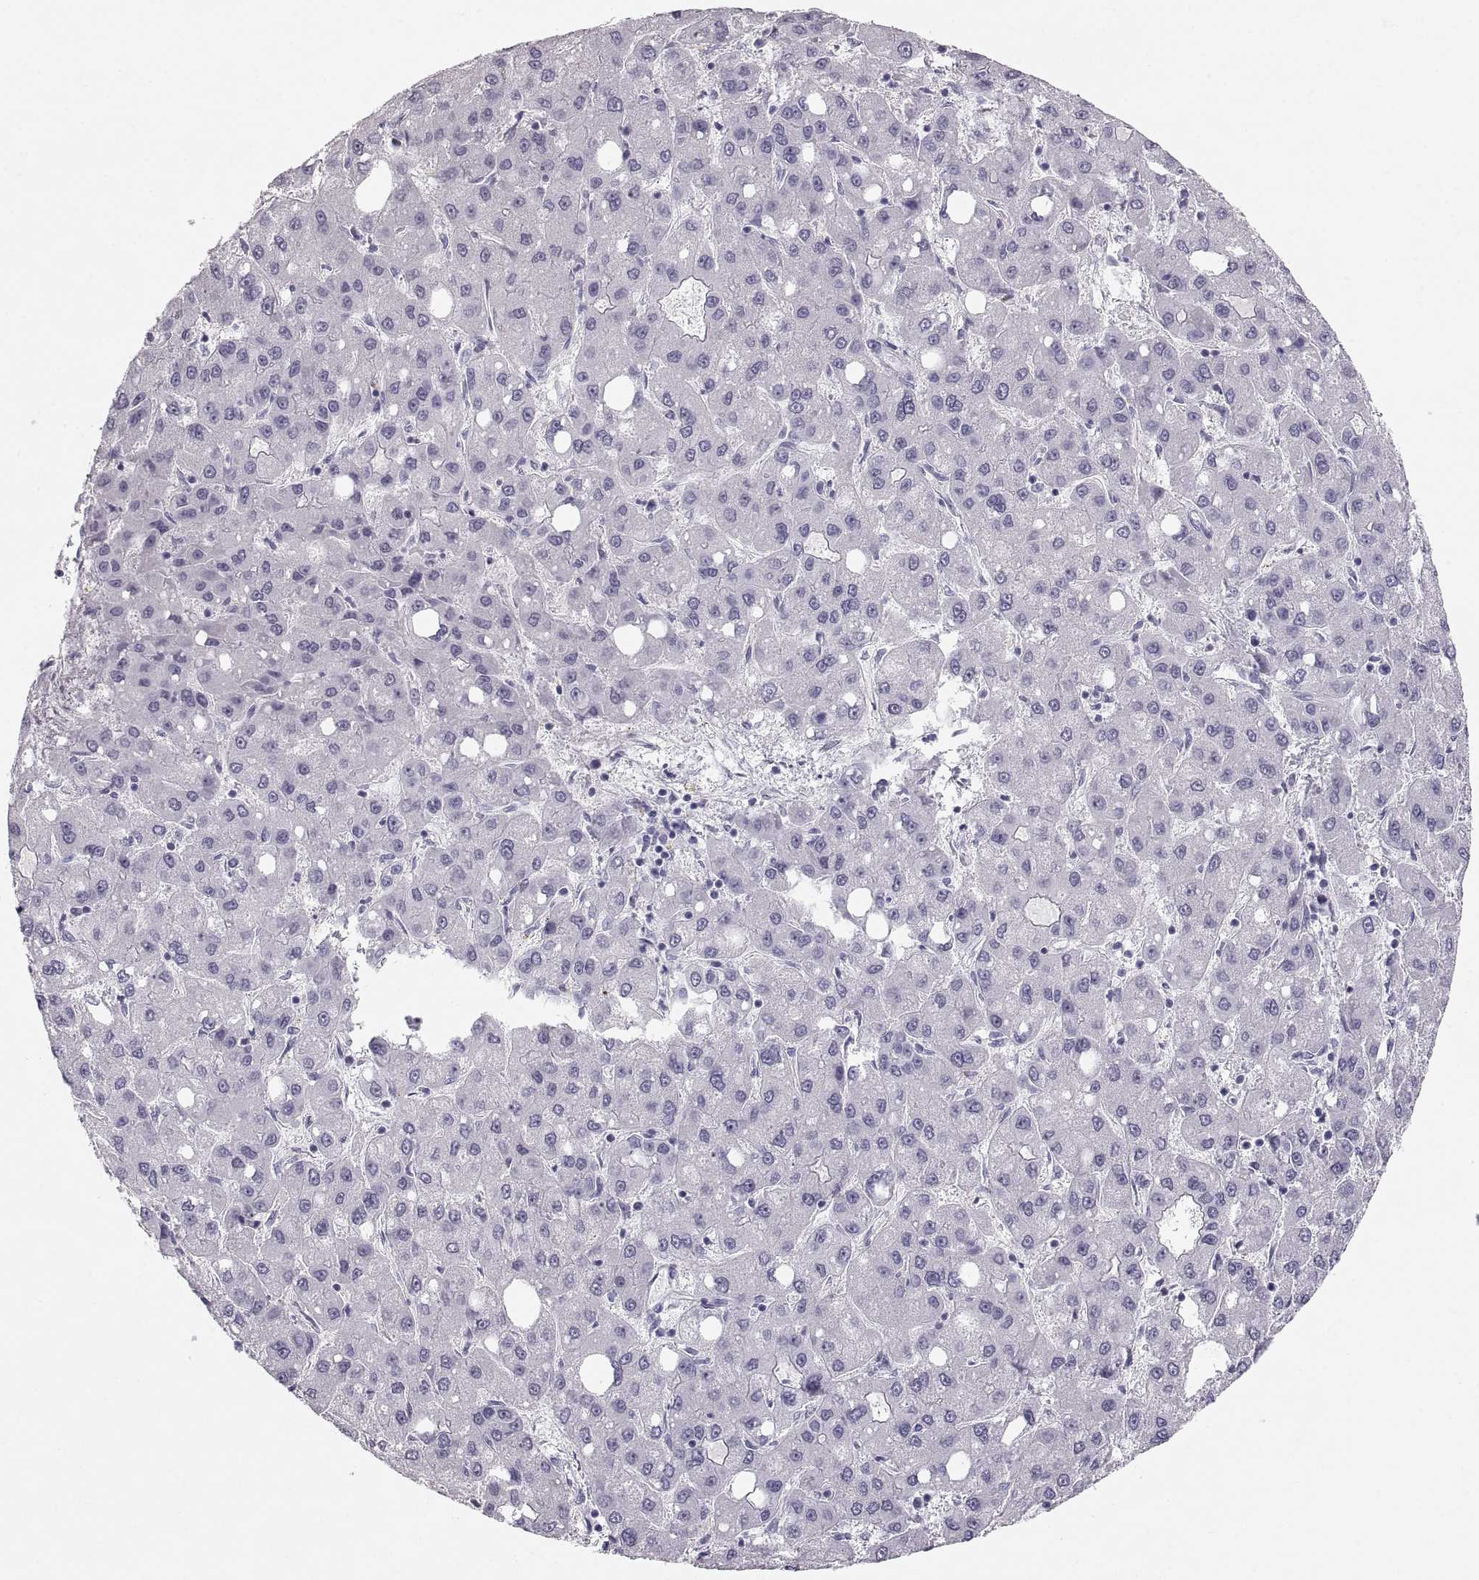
{"staining": {"intensity": "negative", "quantity": "none", "location": "none"}, "tissue": "liver cancer", "cell_type": "Tumor cells", "image_type": "cancer", "snomed": [{"axis": "morphology", "description": "Carcinoma, Hepatocellular, NOS"}, {"axis": "topography", "description": "Liver"}], "caption": "Immunohistochemistry (IHC) photomicrograph of human hepatocellular carcinoma (liver) stained for a protein (brown), which shows no expression in tumor cells. (DAB (3,3'-diaminobenzidine) immunohistochemistry visualized using brightfield microscopy, high magnification).", "gene": "CRYAA", "patient": {"sex": "male", "age": 73}}